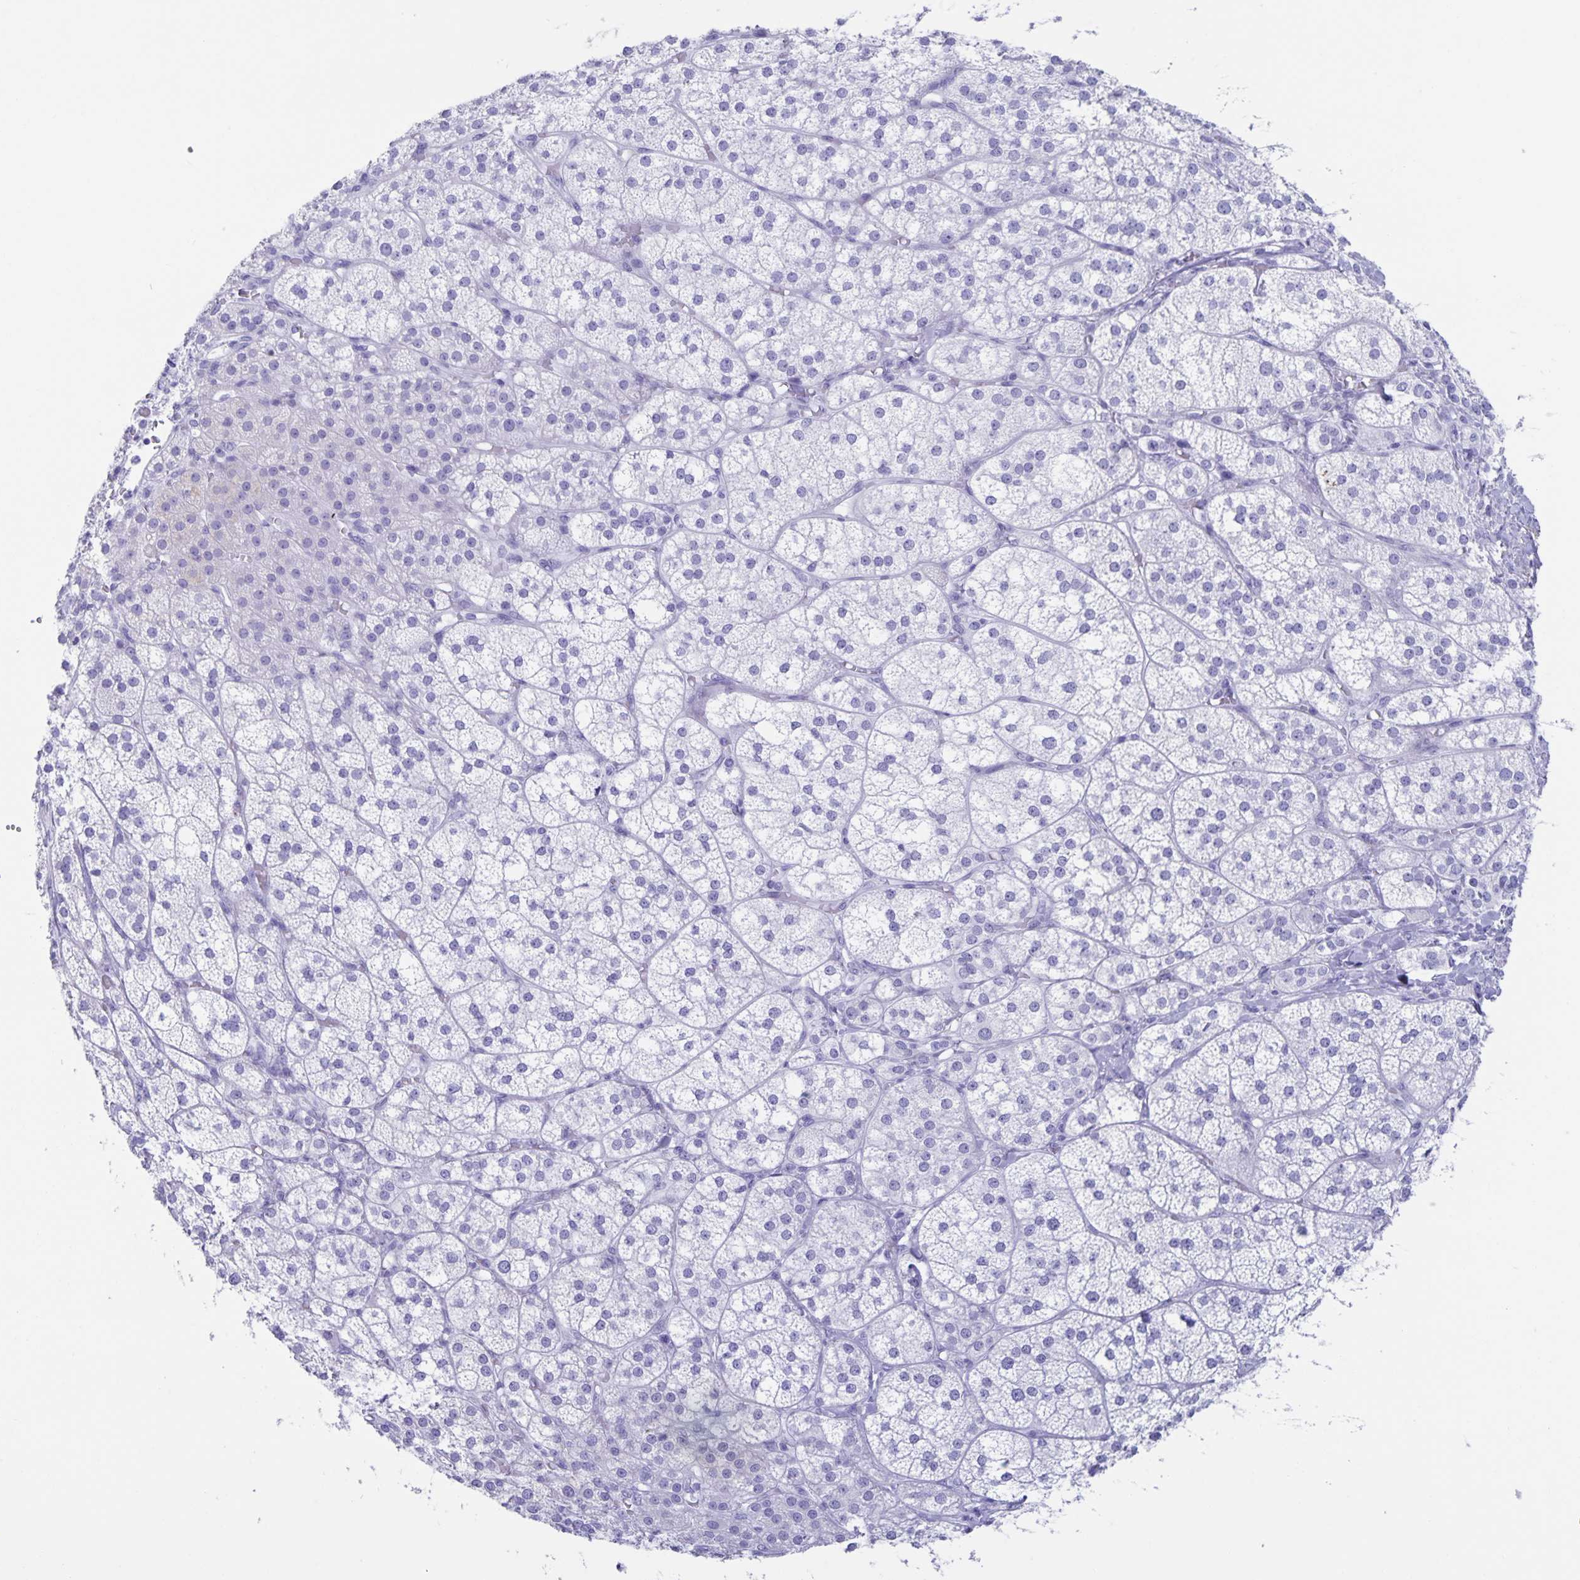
{"staining": {"intensity": "negative", "quantity": "none", "location": "none"}, "tissue": "adrenal gland", "cell_type": "Glandular cells", "image_type": "normal", "snomed": [{"axis": "morphology", "description": "Normal tissue, NOS"}, {"axis": "topography", "description": "Adrenal gland"}], "caption": "High power microscopy image of an IHC photomicrograph of benign adrenal gland, revealing no significant expression in glandular cells.", "gene": "AQP4", "patient": {"sex": "female", "age": 60}}